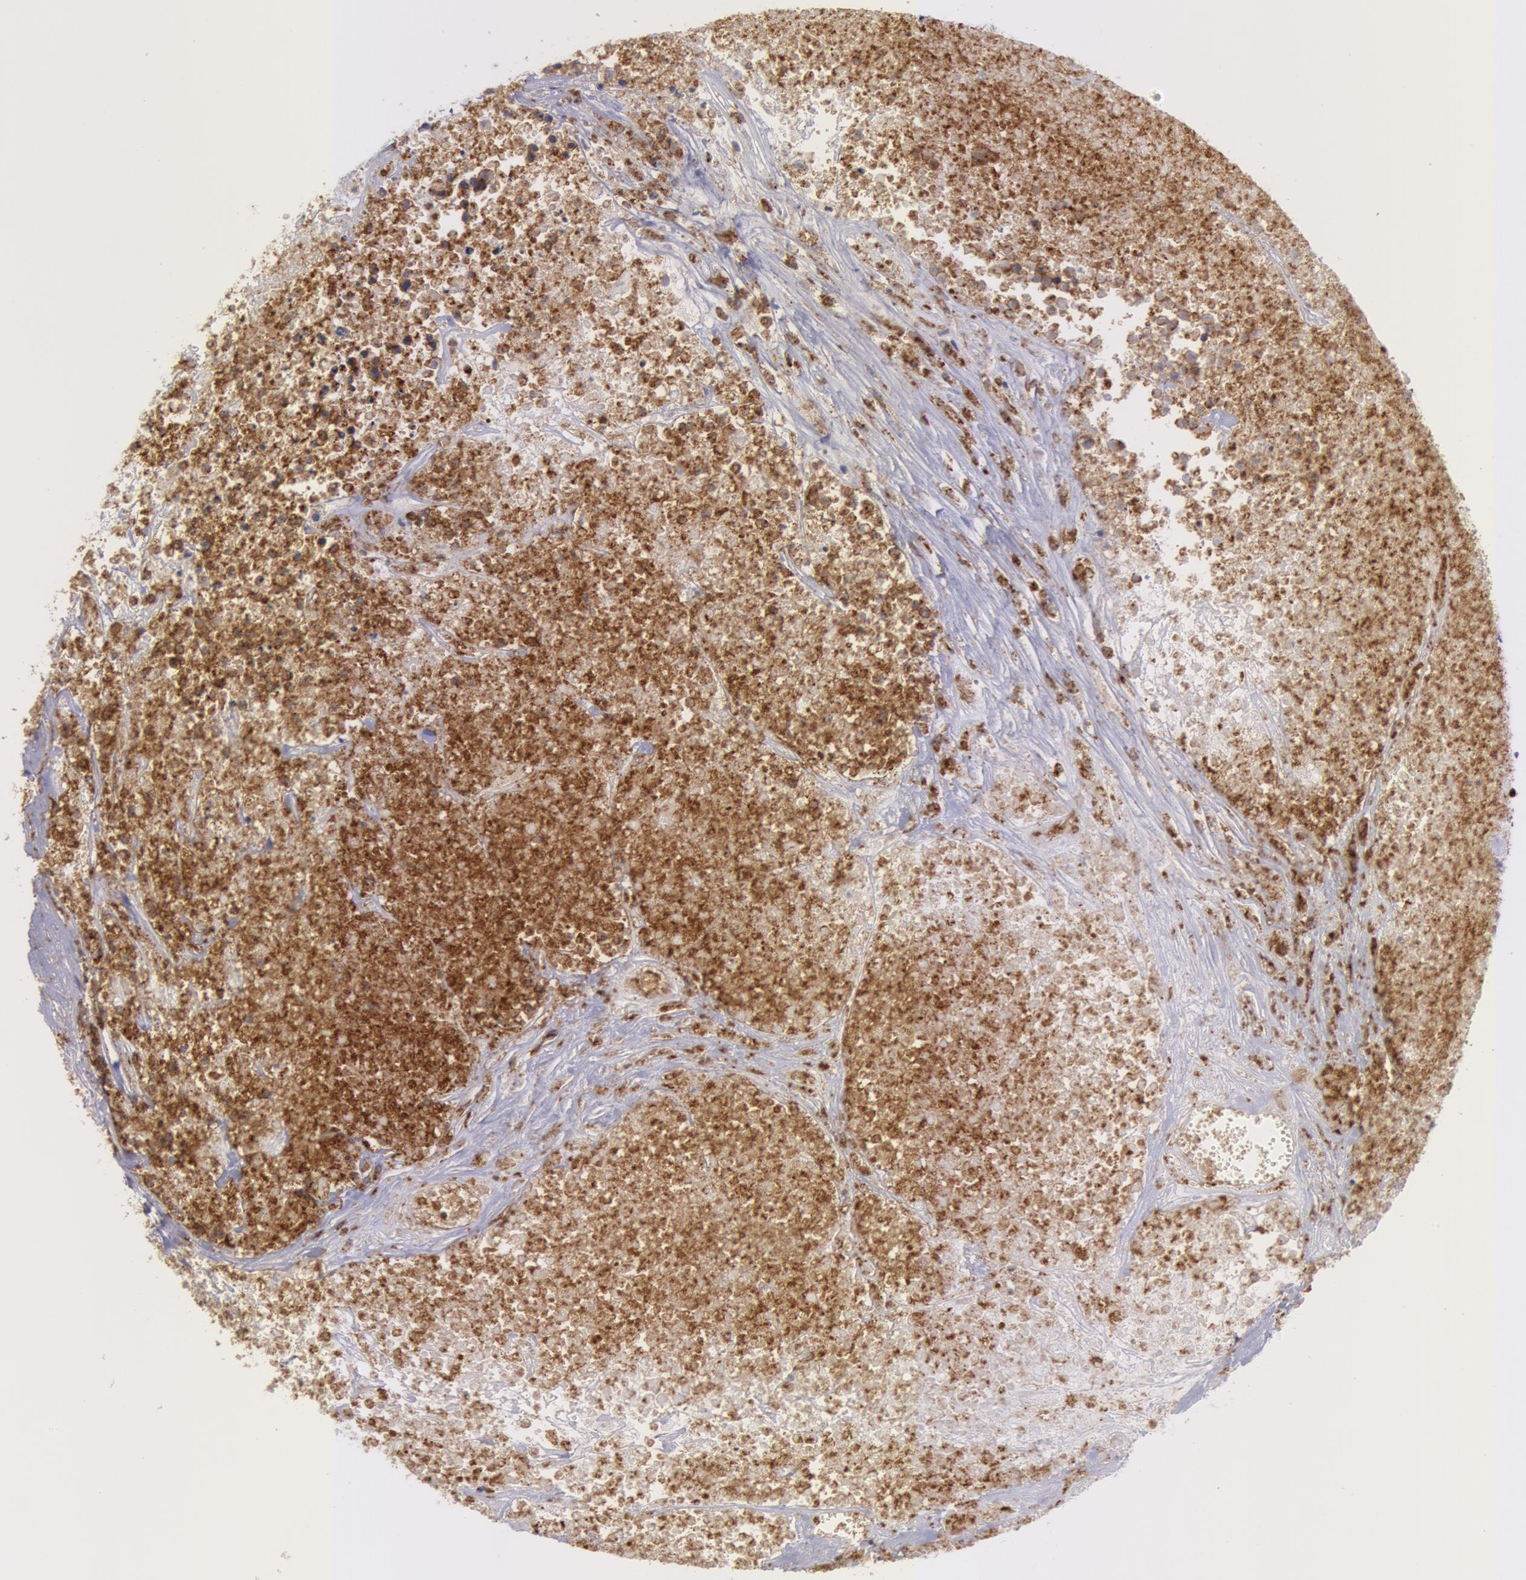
{"staining": {"intensity": "moderate", "quantity": ">75%", "location": "cytoplasmic/membranous"}, "tissue": "colorectal cancer", "cell_type": "Tumor cells", "image_type": "cancer", "snomed": [{"axis": "morphology", "description": "Adenocarcinoma, NOS"}, {"axis": "topography", "description": "Colon"}], "caption": "Colorectal cancer was stained to show a protein in brown. There is medium levels of moderate cytoplasmic/membranous expression in approximately >75% of tumor cells.", "gene": "FLOT2", "patient": {"sex": "female", "age": 53}}